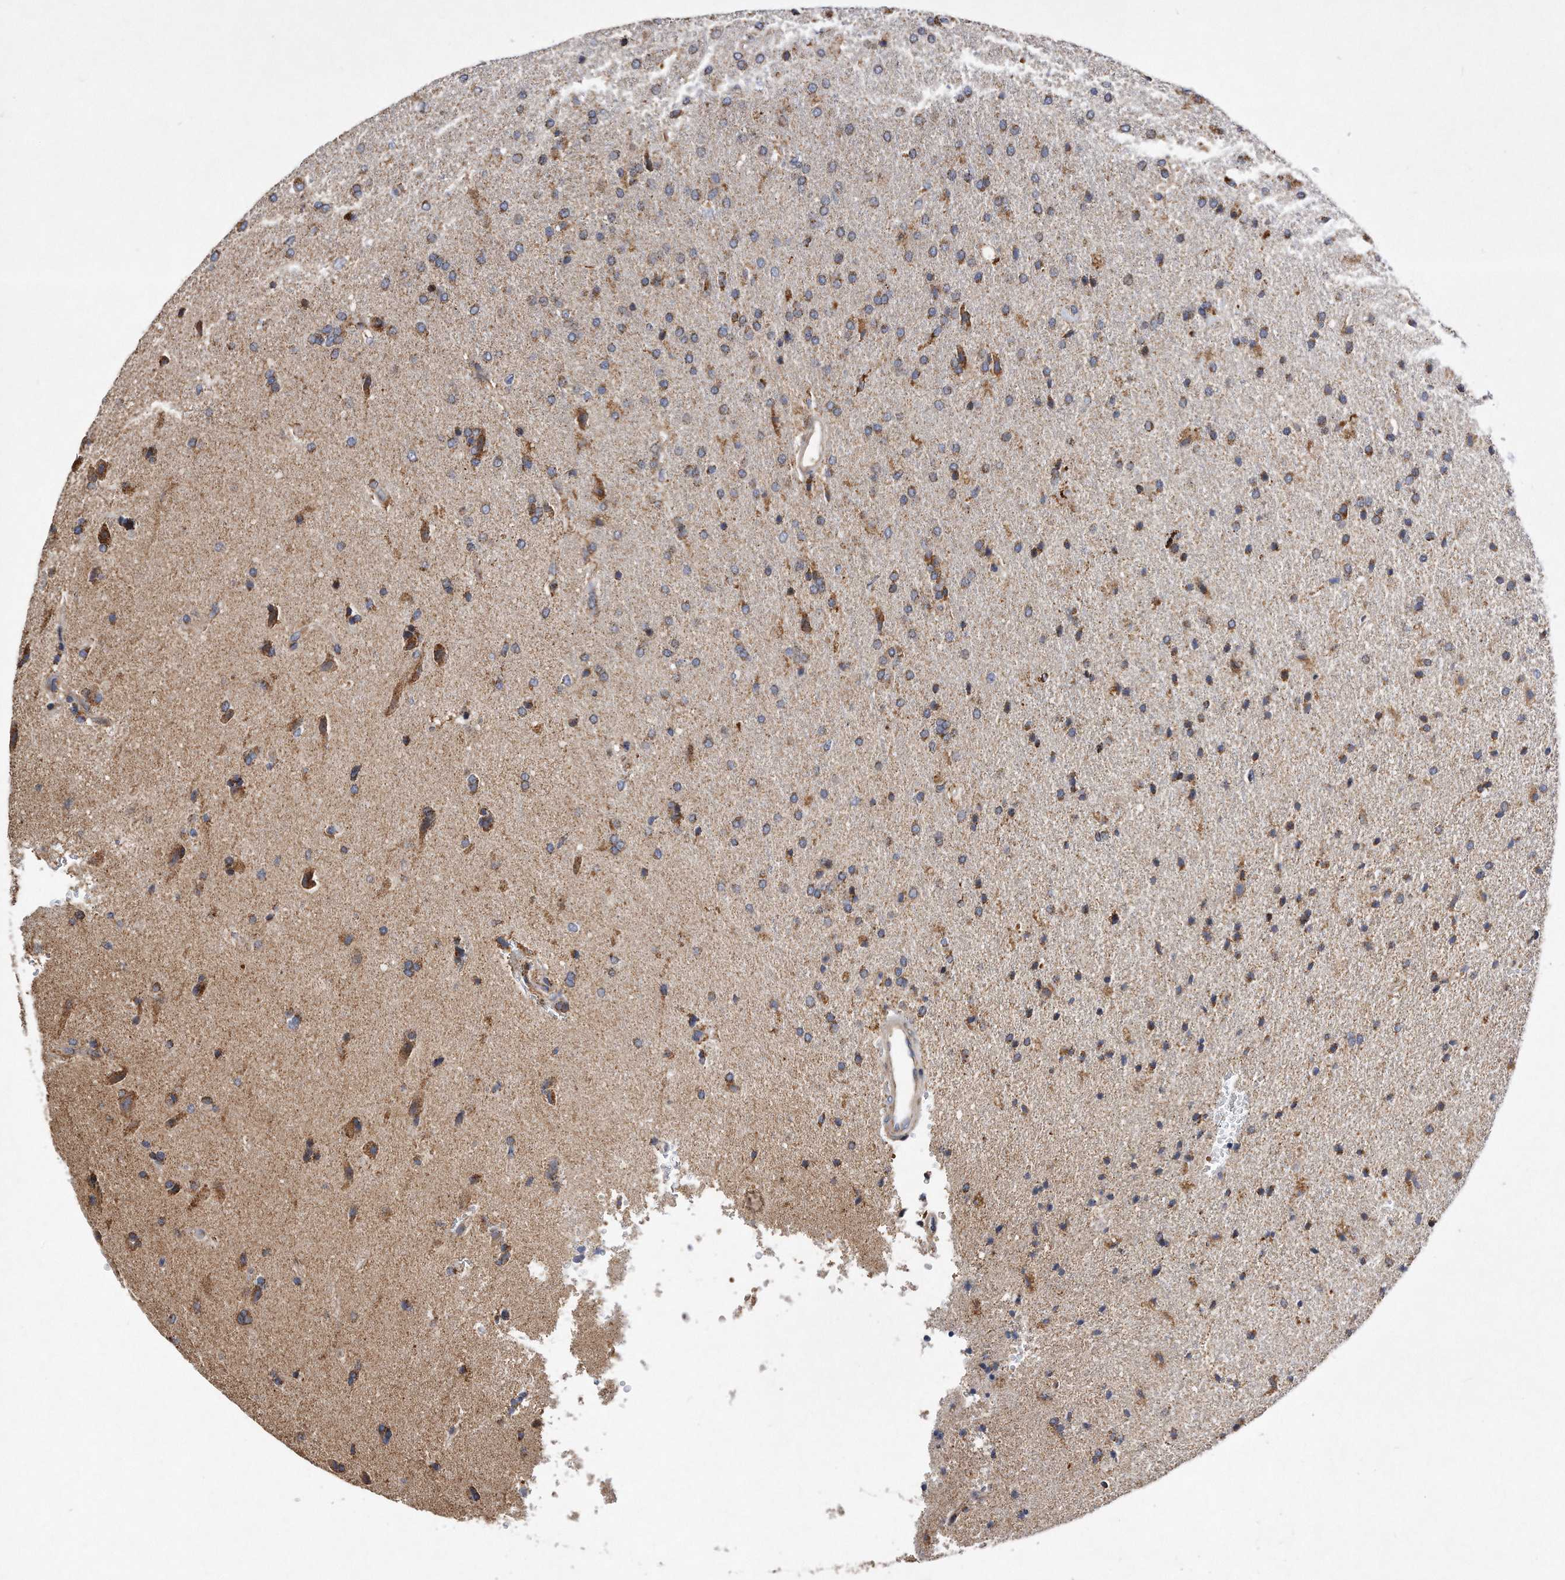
{"staining": {"intensity": "moderate", "quantity": ">75%", "location": "cytoplasmic/membranous"}, "tissue": "glioma", "cell_type": "Tumor cells", "image_type": "cancer", "snomed": [{"axis": "morphology", "description": "Glioma, malignant, High grade"}, {"axis": "topography", "description": "Brain"}], "caption": "Protein analysis of glioma tissue exhibits moderate cytoplasmic/membranous staining in about >75% of tumor cells. The staining was performed using DAB (3,3'-diaminobenzidine) to visualize the protein expression in brown, while the nuclei were stained in blue with hematoxylin (Magnification: 20x).", "gene": "PPP5C", "patient": {"sex": "male", "age": 72}}